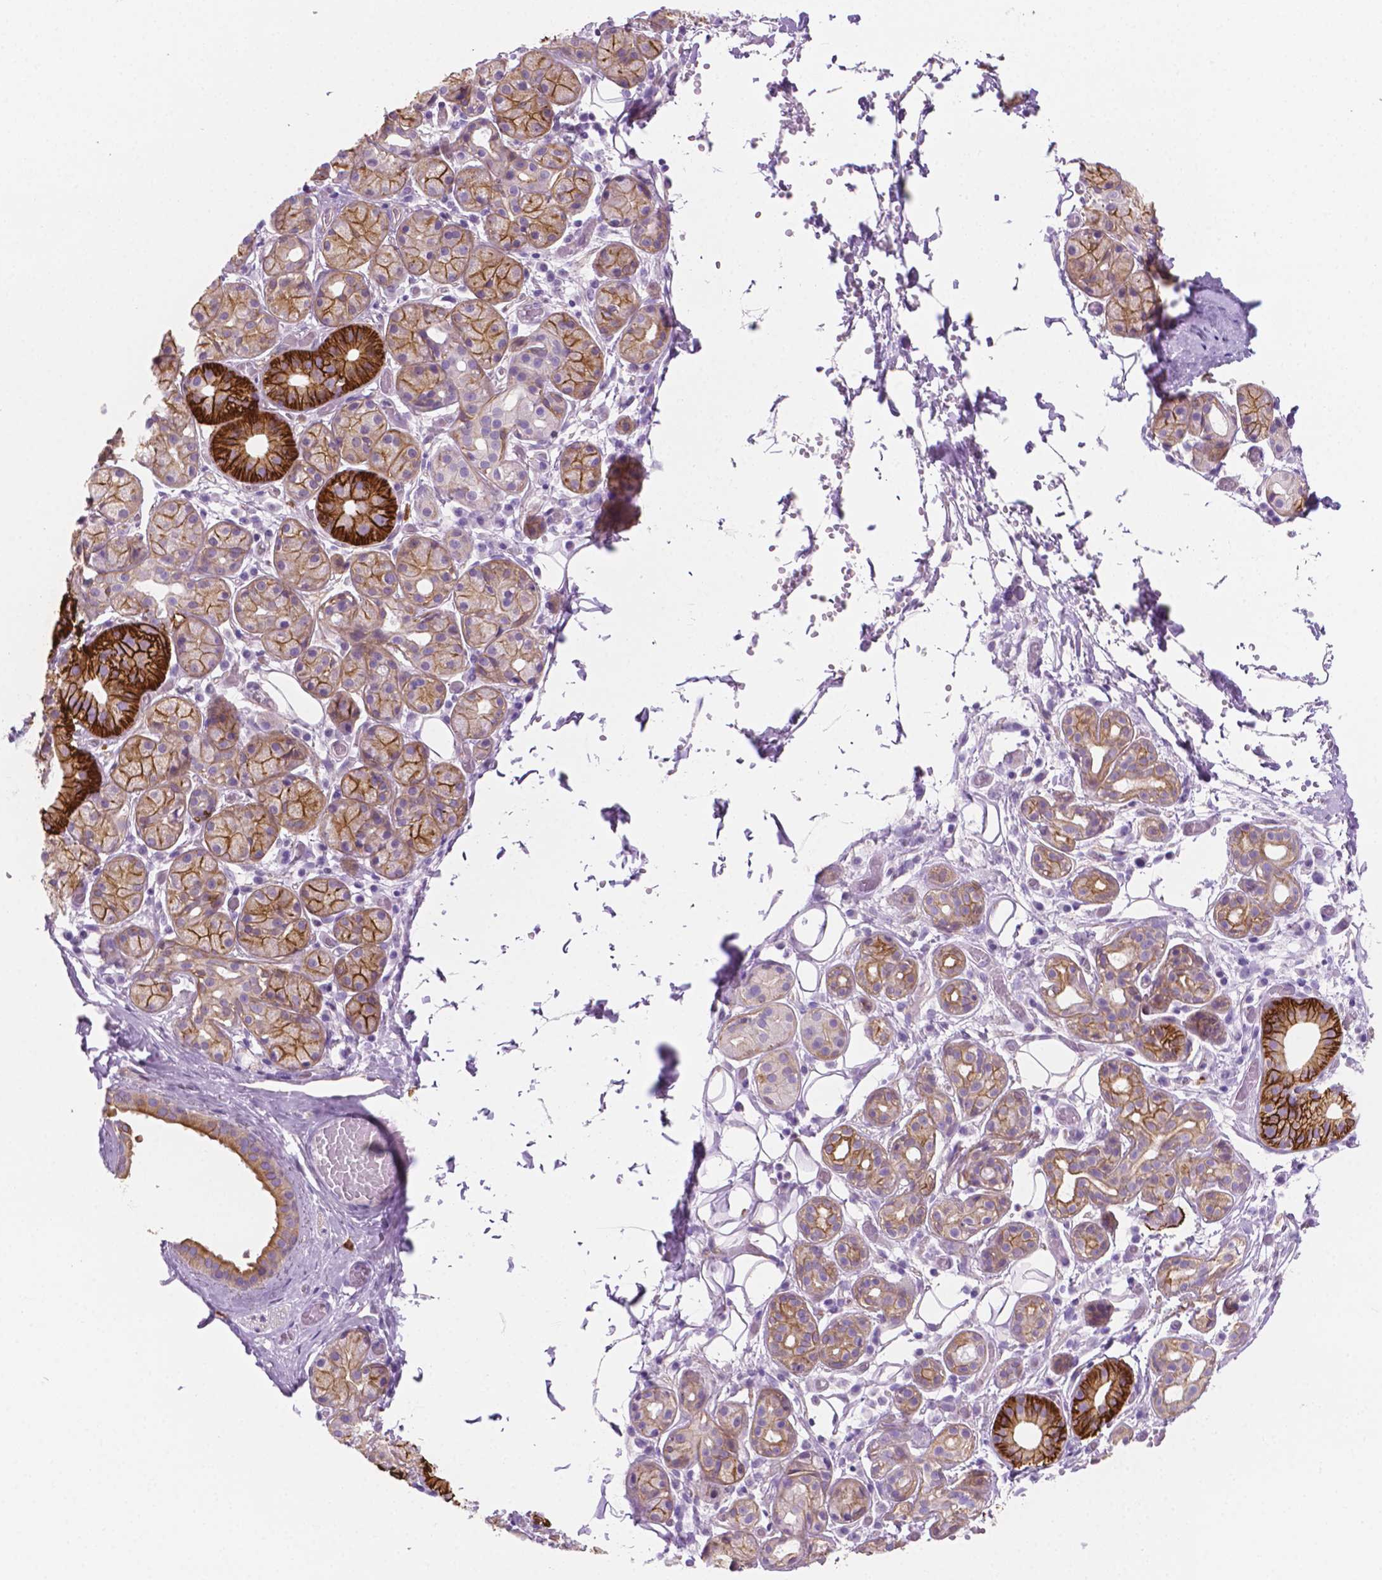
{"staining": {"intensity": "strong", "quantity": "25%-75%", "location": "cytoplasmic/membranous"}, "tissue": "salivary gland", "cell_type": "Glandular cells", "image_type": "normal", "snomed": [{"axis": "morphology", "description": "Normal tissue, NOS"}, {"axis": "topography", "description": "Salivary gland"}, {"axis": "topography", "description": "Peripheral nerve tissue"}], "caption": "Protein expression analysis of unremarkable salivary gland reveals strong cytoplasmic/membranous positivity in approximately 25%-75% of glandular cells. (DAB (3,3'-diaminobenzidine) = brown stain, brightfield microscopy at high magnification).", "gene": "EPPK1", "patient": {"sex": "male", "age": 71}}